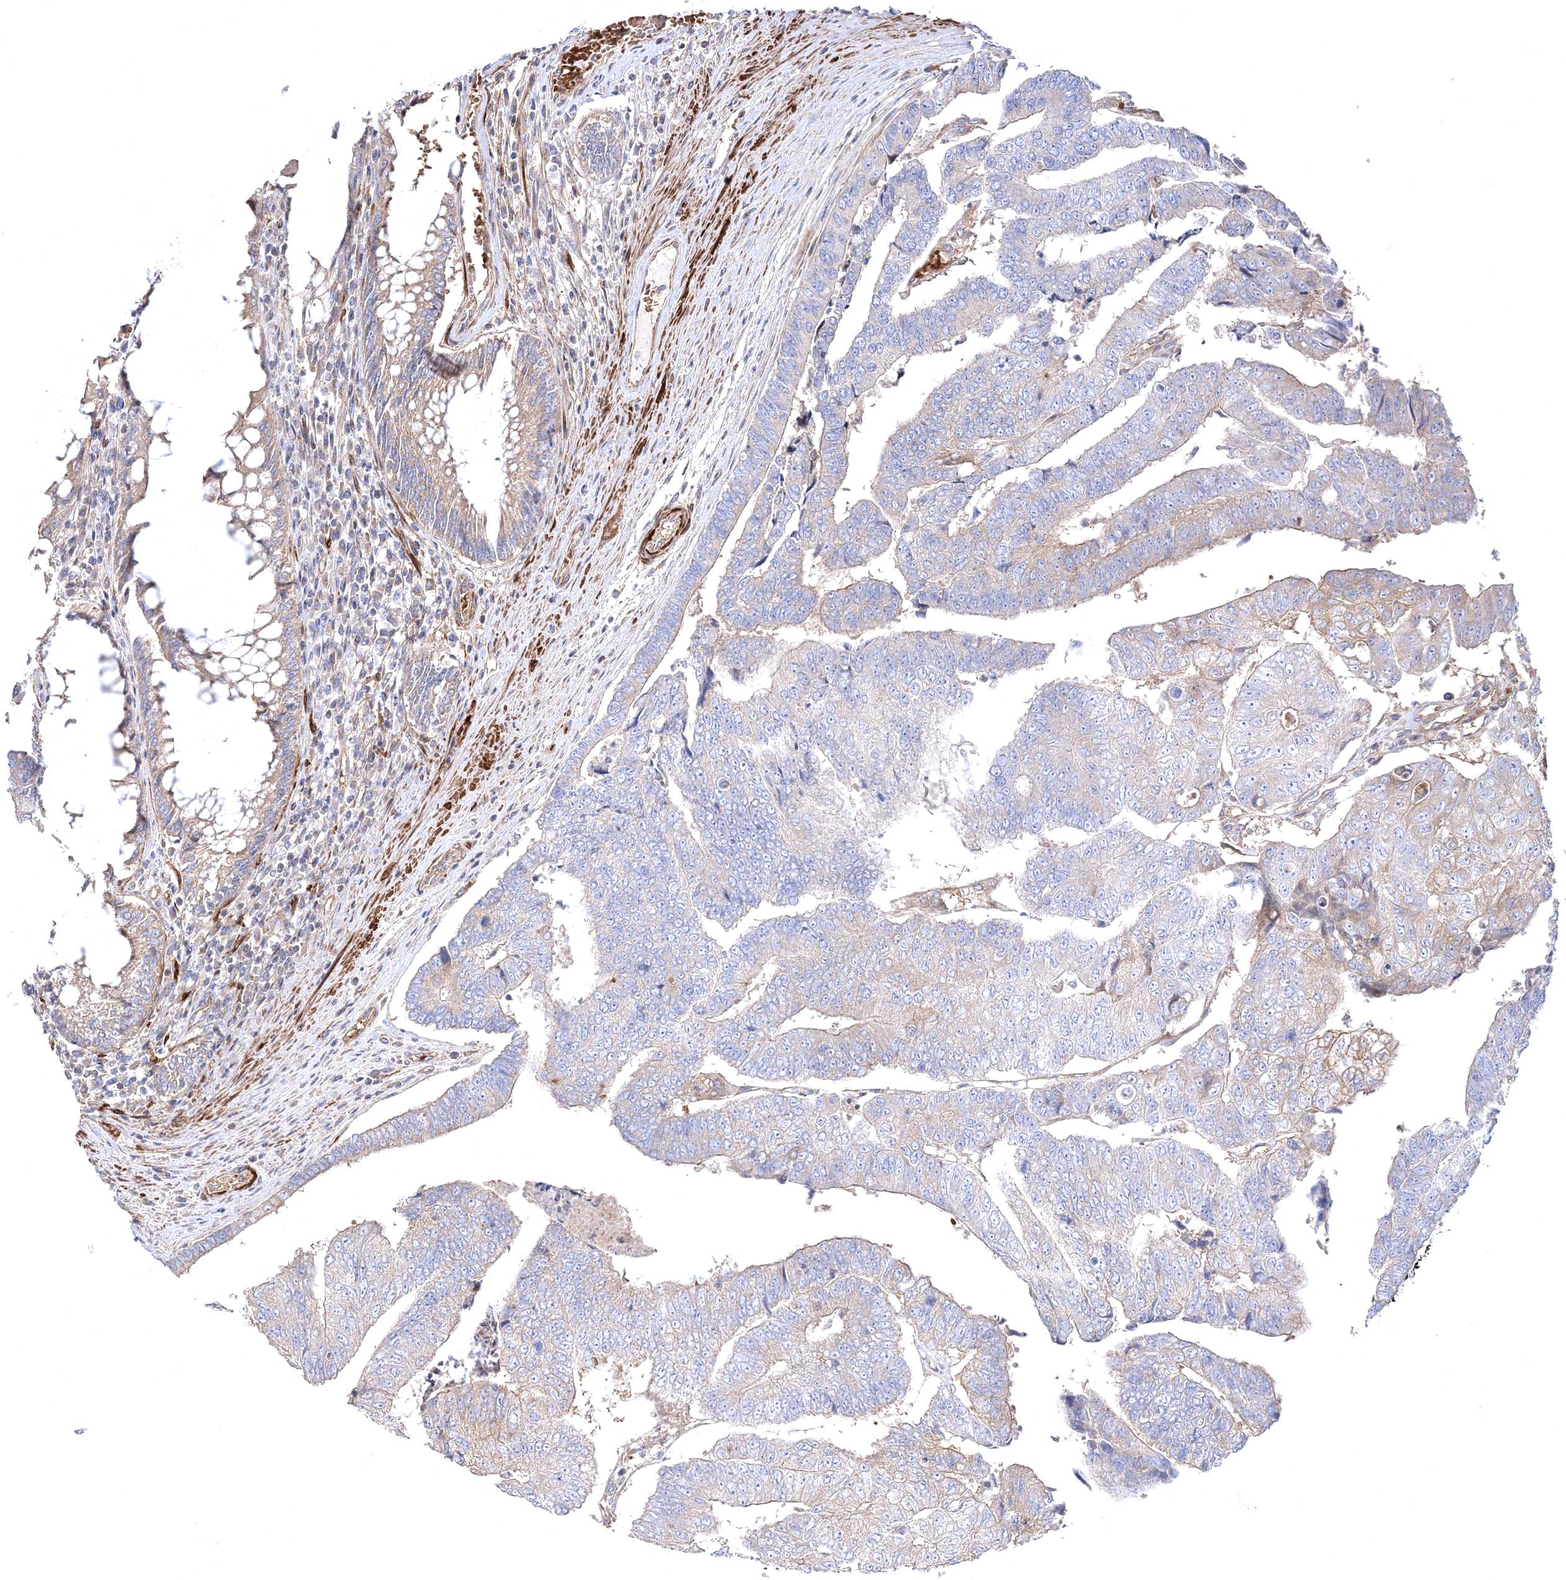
{"staining": {"intensity": "weak", "quantity": "<25%", "location": "cytoplasmic/membranous"}, "tissue": "colorectal cancer", "cell_type": "Tumor cells", "image_type": "cancer", "snomed": [{"axis": "morphology", "description": "Adenocarcinoma, NOS"}, {"axis": "topography", "description": "Colon"}], "caption": "Tumor cells show no significant staining in colorectal cancer.", "gene": "ZSWIM6", "patient": {"sex": "female", "age": 67}}